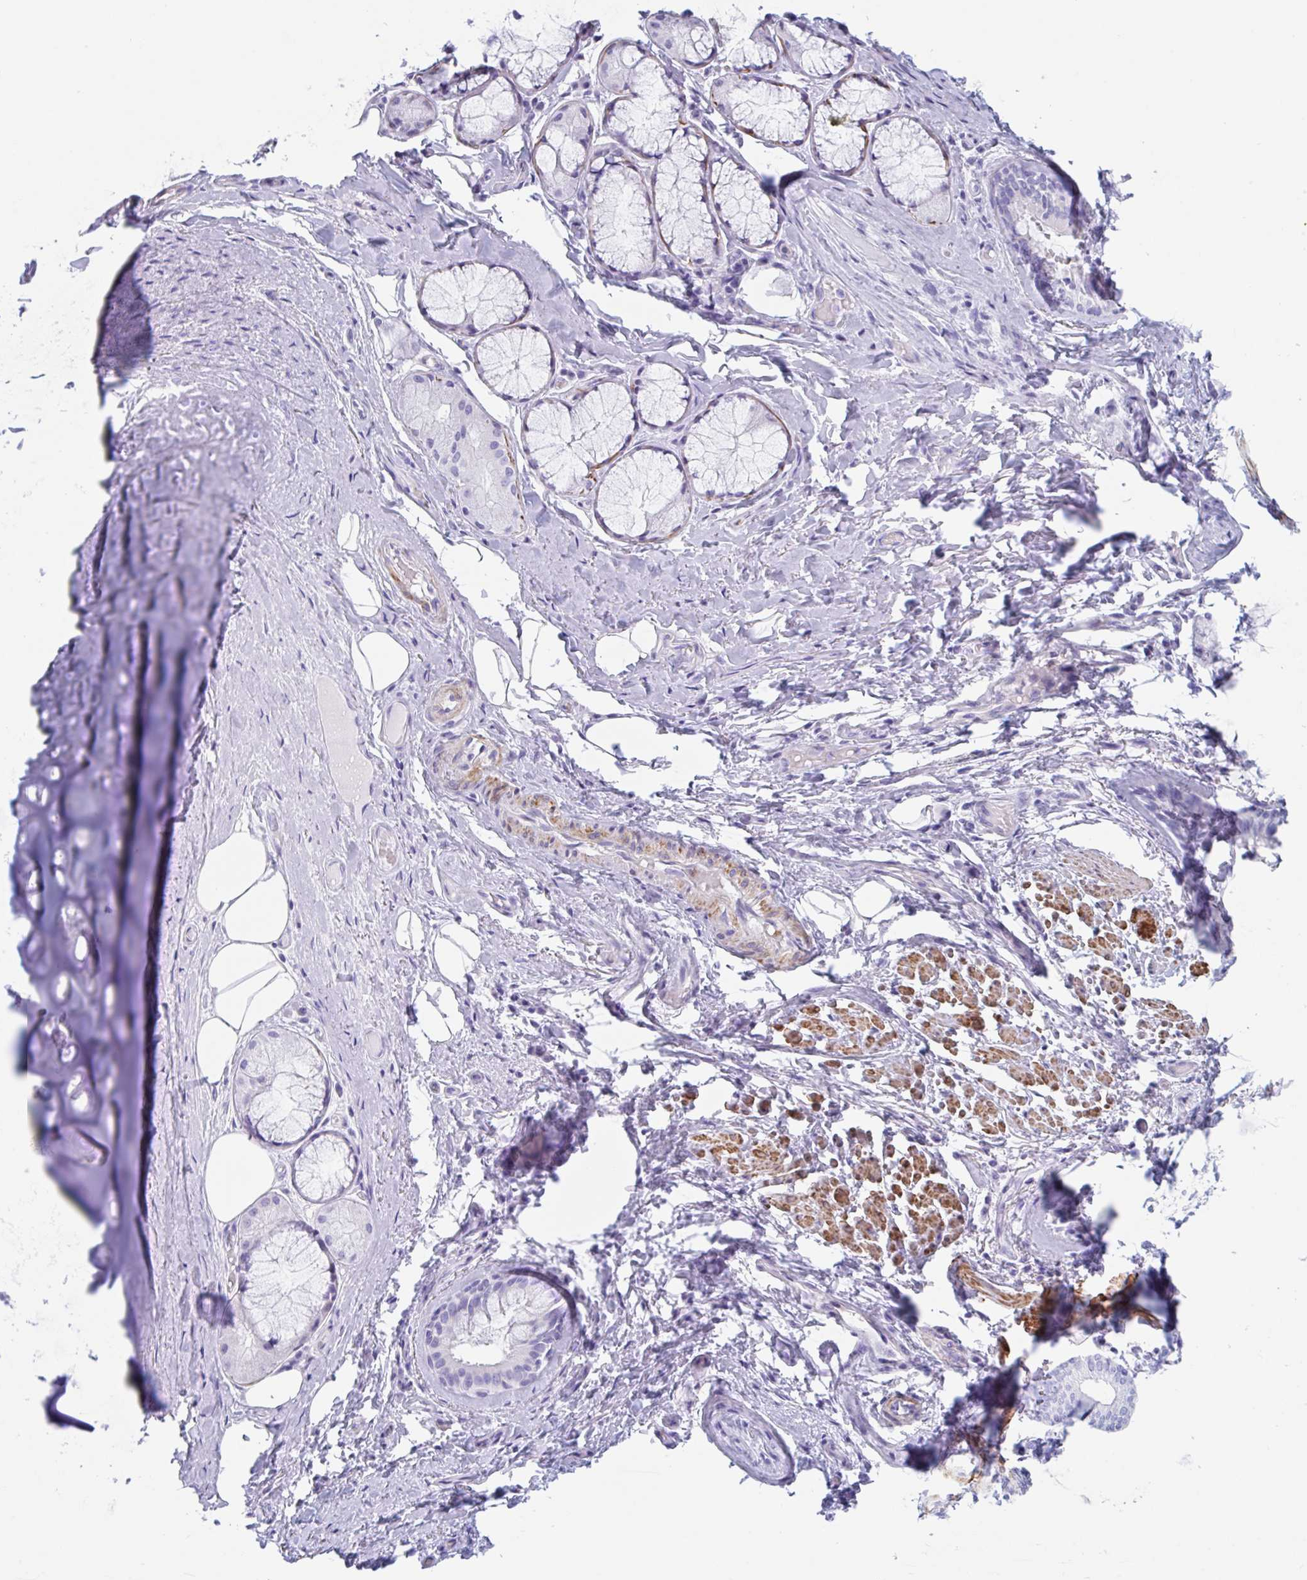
{"staining": {"intensity": "negative", "quantity": "none", "location": "none"}, "tissue": "adipose tissue", "cell_type": "Adipocytes", "image_type": "normal", "snomed": [{"axis": "morphology", "description": "Normal tissue, NOS"}, {"axis": "topography", "description": "Cartilage tissue"}, {"axis": "topography", "description": "Bronchus"}], "caption": "A high-resolution histopathology image shows IHC staining of benign adipose tissue, which exhibits no significant expression in adipocytes. (DAB (3,3'-diaminobenzidine) IHC with hematoxylin counter stain).", "gene": "TAS2R41", "patient": {"sex": "male", "age": 64}}